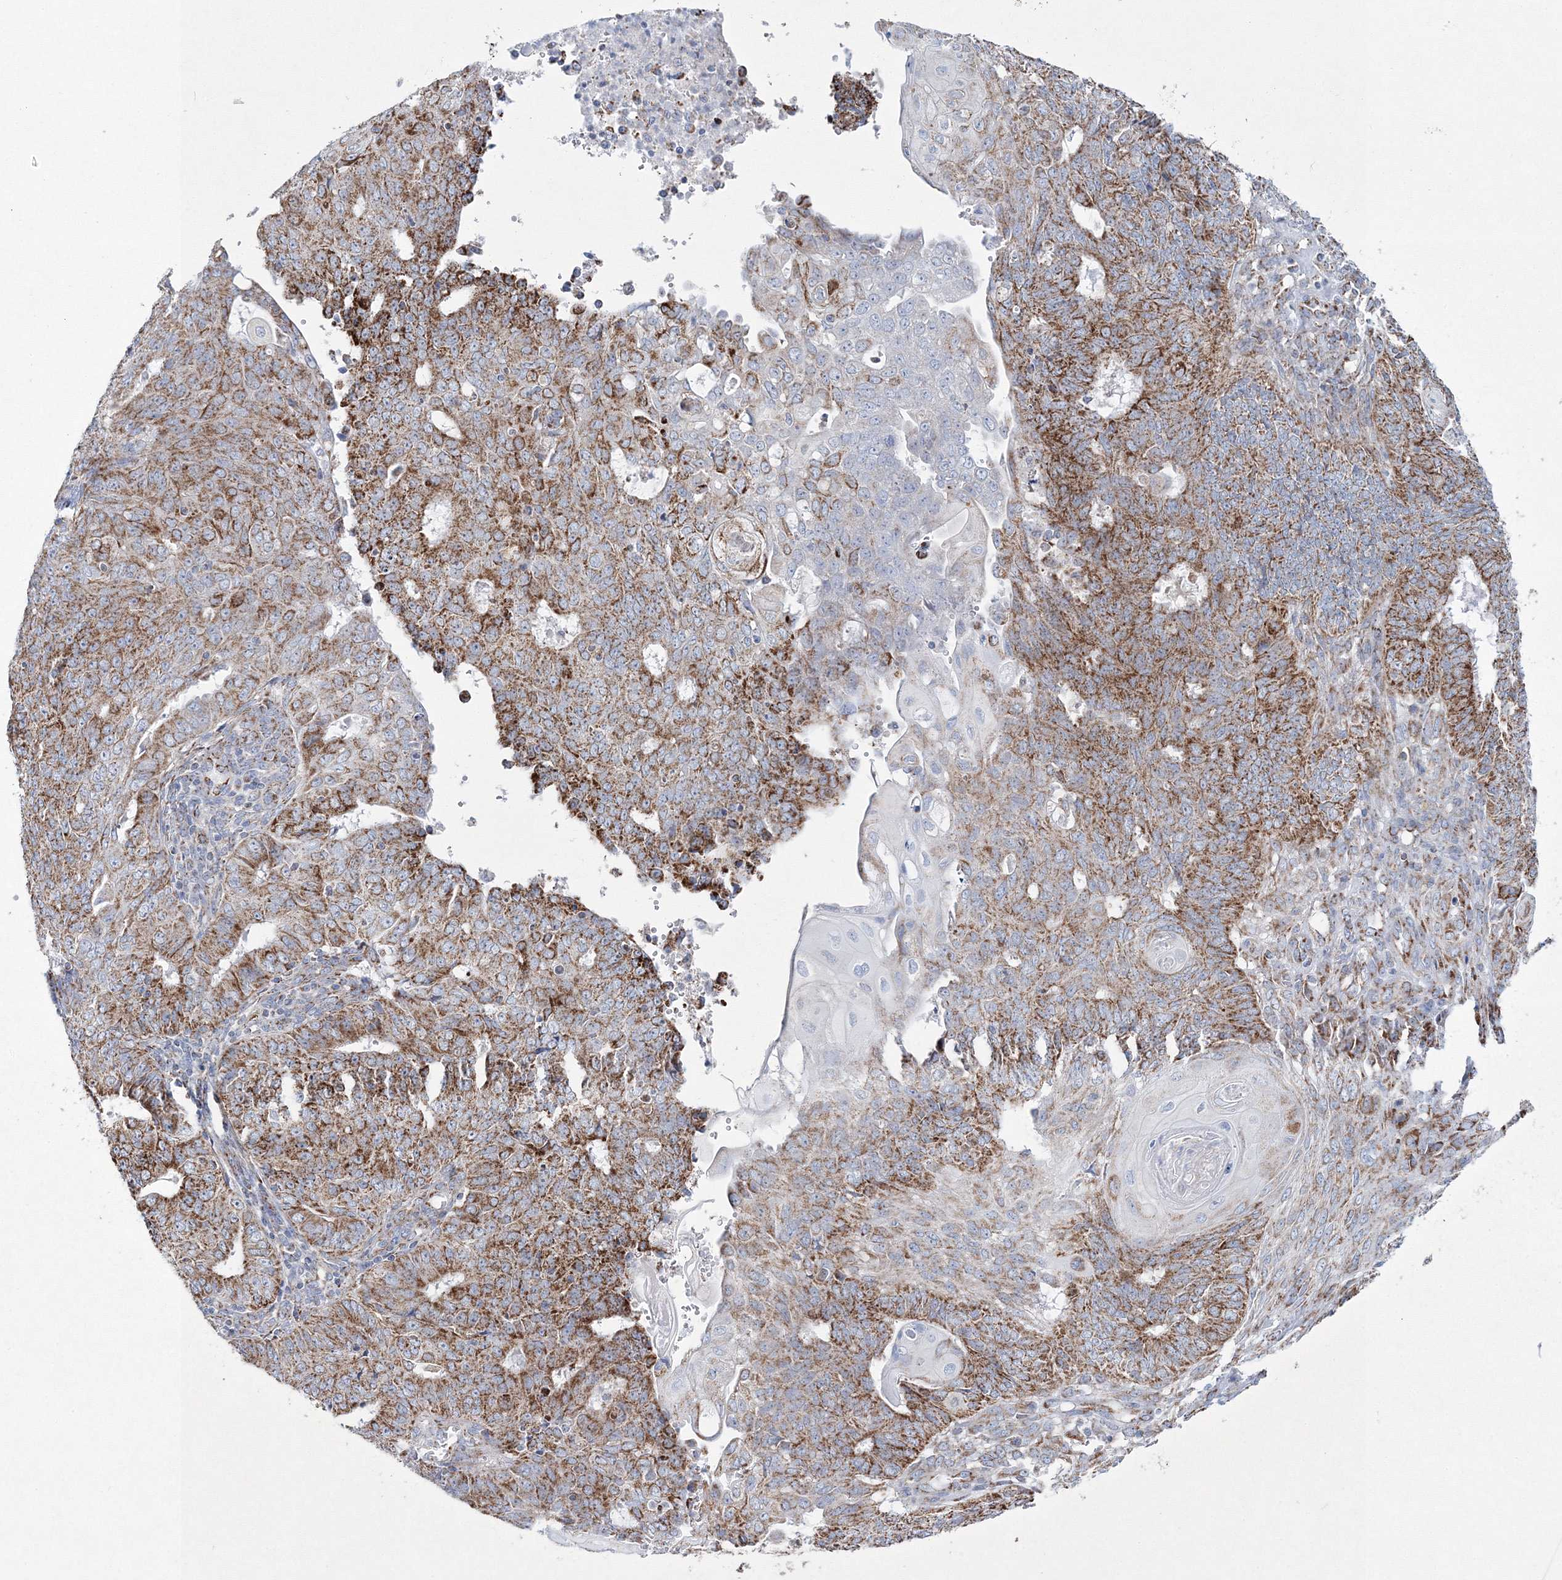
{"staining": {"intensity": "strong", "quantity": ">75%", "location": "cytoplasmic/membranous"}, "tissue": "endometrial cancer", "cell_type": "Tumor cells", "image_type": "cancer", "snomed": [{"axis": "morphology", "description": "Adenocarcinoma, NOS"}, {"axis": "topography", "description": "Endometrium"}], "caption": "Protein staining of endometrial cancer tissue exhibits strong cytoplasmic/membranous expression in approximately >75% of tumor cells.", "gene": "HIBCH", "patient": {"sex": "female", "age": 32}}